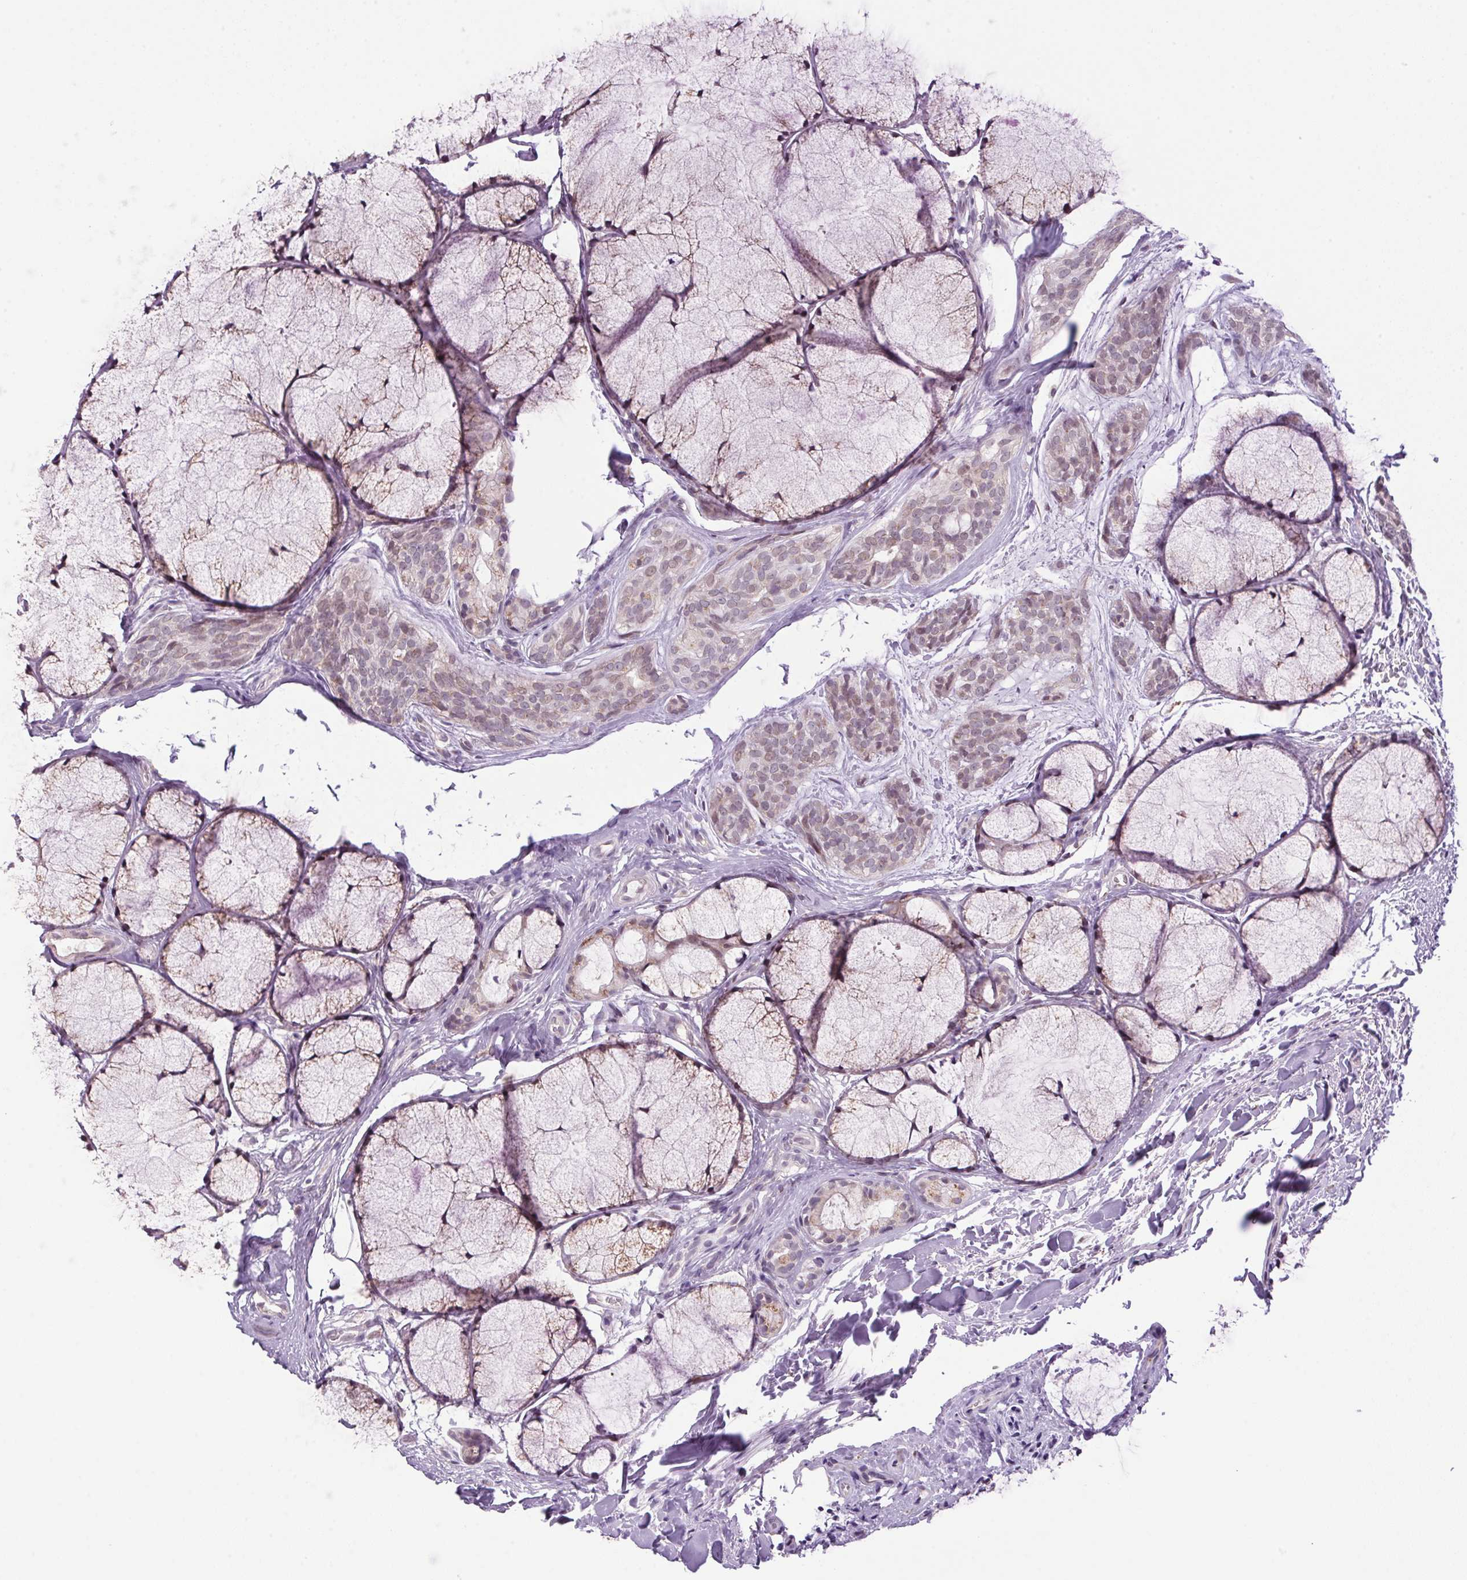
{"staining": {"intensity": "weak", "quantity": "<25%", "location": "nuclear"}, "tissue": "head and neck cancer", "cell_type": "Tumor cells", "image_type": "cancer", "snomed": [{"axis": "morphology", "description": "Adenocarcinoma, NOS"}, {"axis": "topography", "description": "Head-Neck"}], "caption": "Immunohistochemical staining of human adenocarcinoma (head and neck) exhibits no significant expression in tumor cells.", "gene": "AKR1E2", "patient": {"sex": "male", "age": 66}}